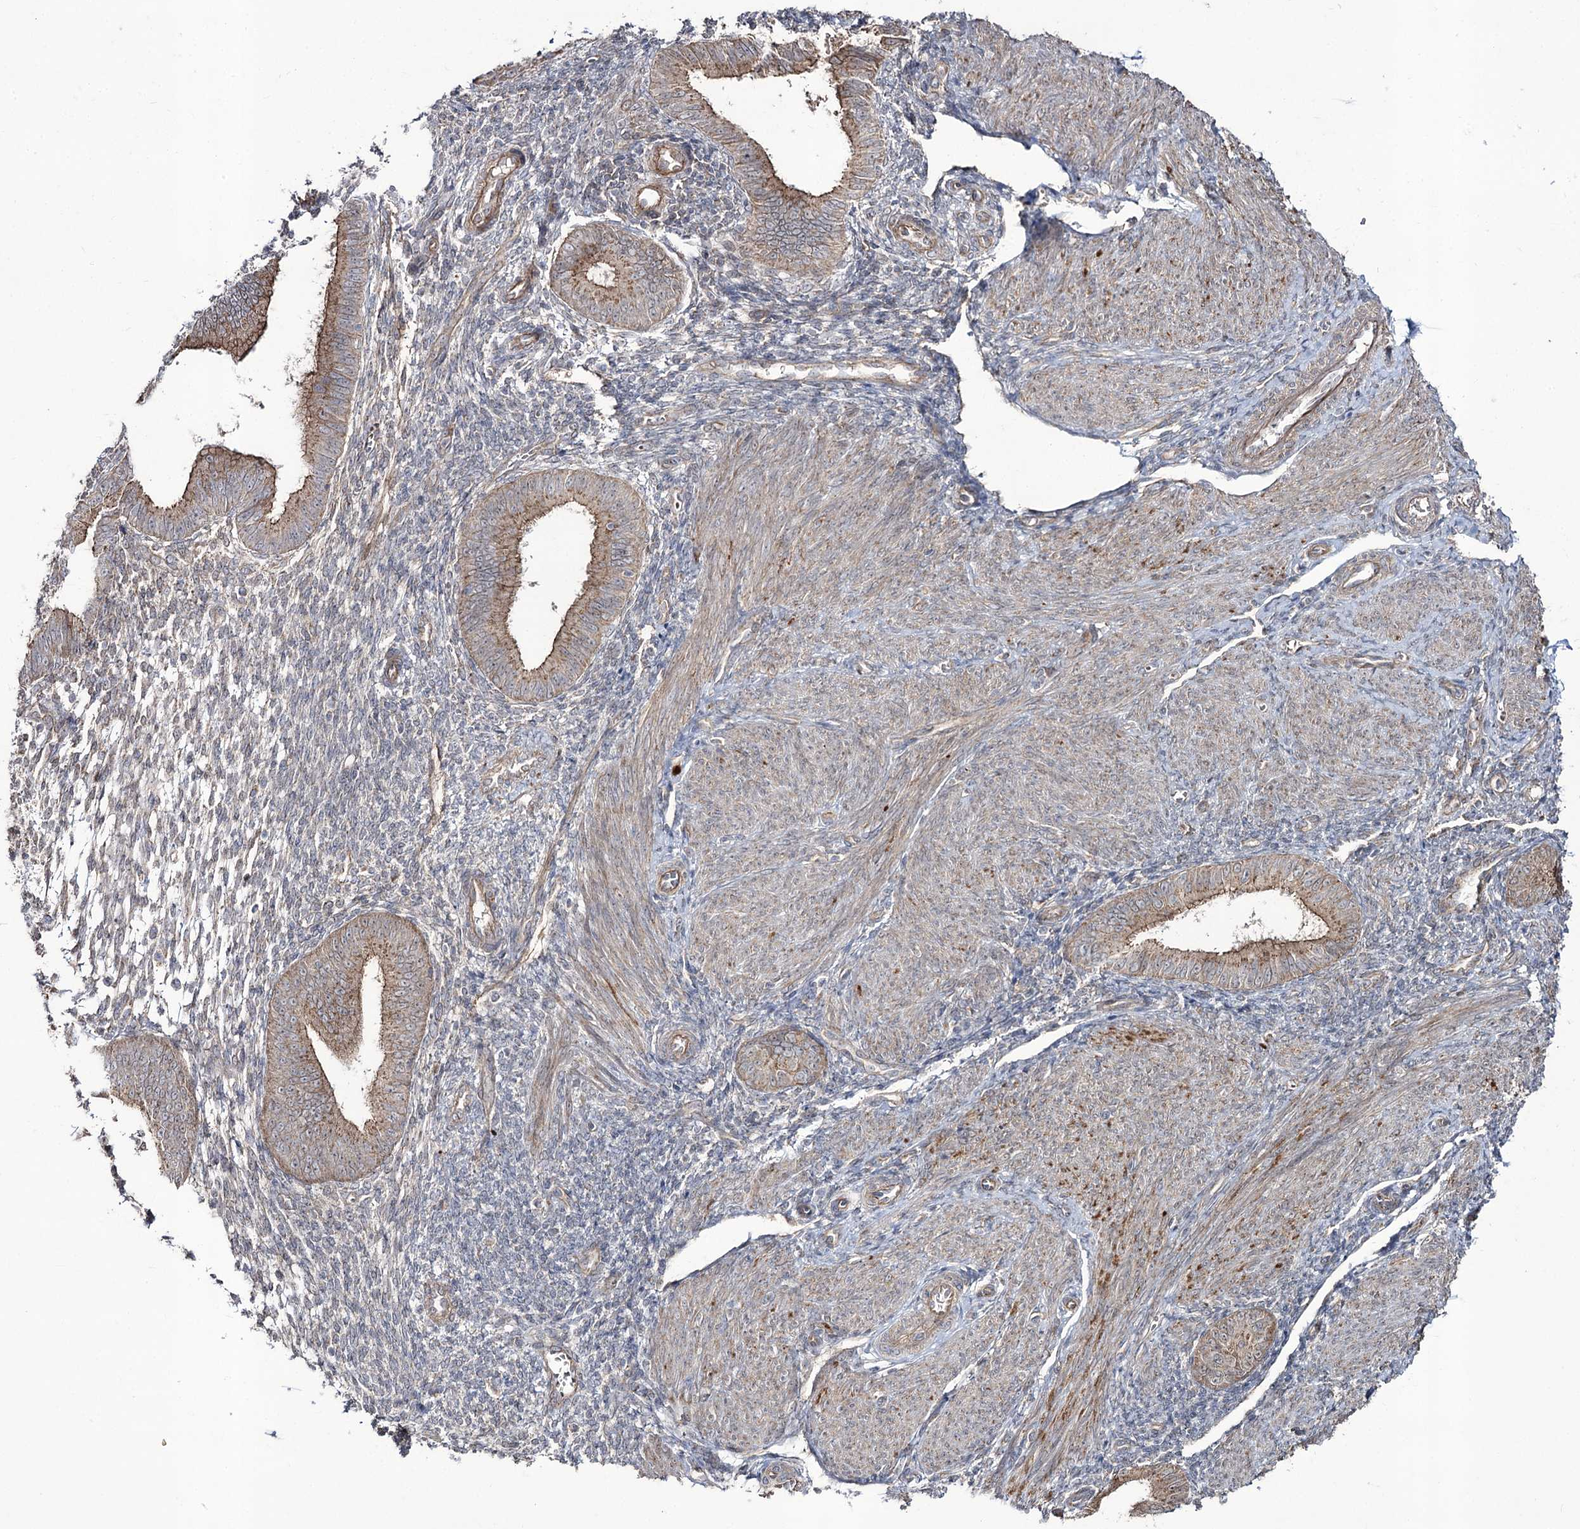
{"staining": {"intensity": "negative", "quantity": "none", "location": "none"}, "tissue": "endometrium", "cell_type": "Cells in endometrial stroma", "image_type": "normal", "snomed": [{"axis": "morphology", "description": "Normal tissue, NOS"}, {"axis": "topography", "description": "Uterus"}, {"axis": "topography", "description": "Endometrium"}], "caption": "Benign endometrium was stained to show a protein in brown. There is no significant expression in cells in endometrial stroma. The staining was performed using DAB to visualize the protein expression in brown, while the nuclei were stained in blue with hematoxylin (Magnification: 20x).", "gene": "REXO2", "patient": {"sex": "female", "age": 48}}